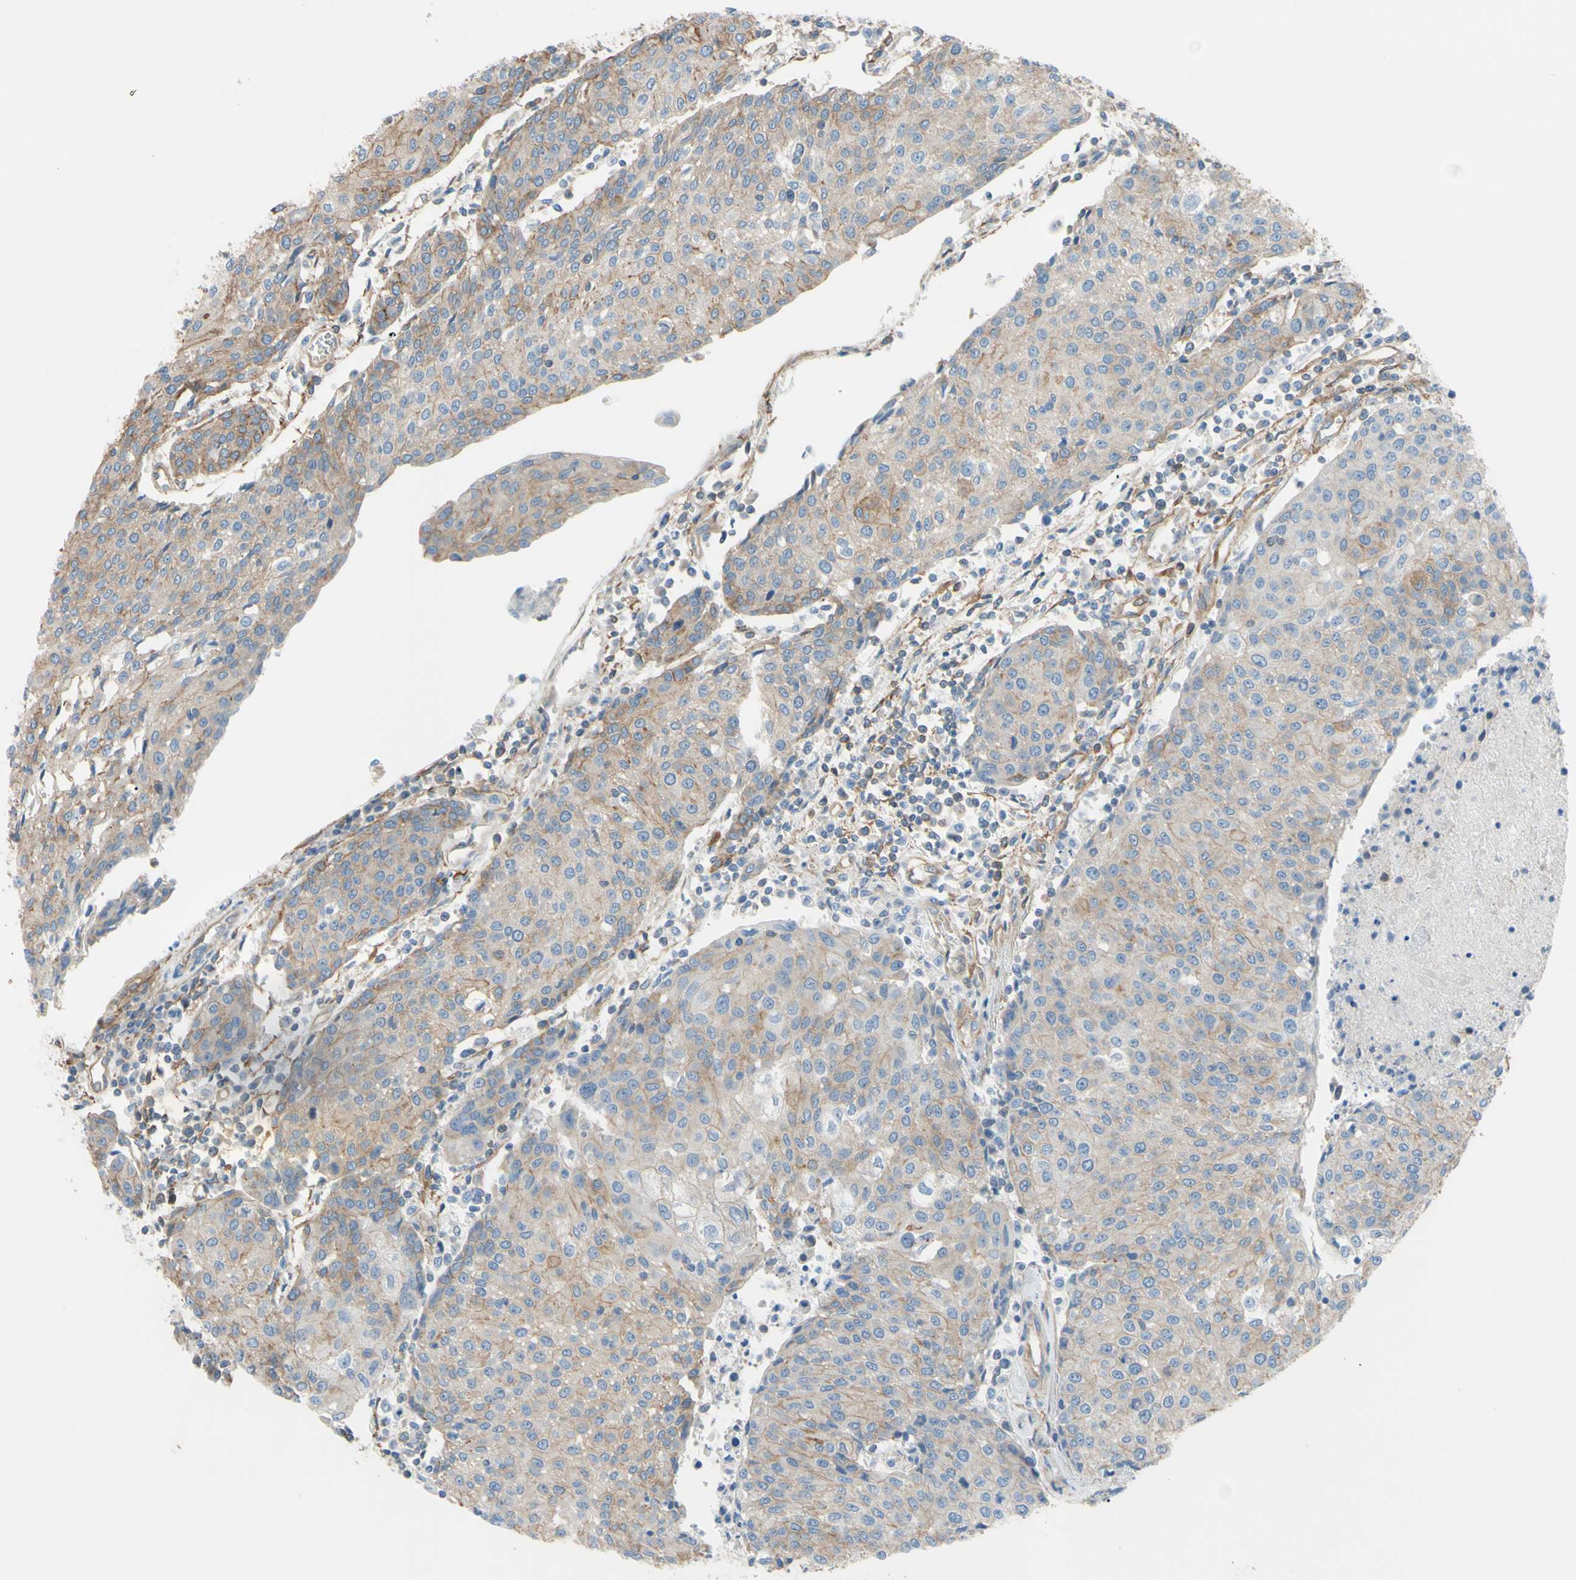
{"staining": {"intensity": "weak", "quantity": "<25%", "location": "cytoplasmic/membranous"}, "tissue": "urothelial cancer", "cell_type": "Tumor cells", "image_type": "cancer", "snomed": [{"axis": "morphology", "description": "Urothelial carcinoma, High grade"}, {"axis": "topography", "description": "Urinary bladder"}], "caption": "Immunohistochemistry (IHC) micrograph of neoplastic tissue: human urothelial cancer stained with DAB (3,3'-diaminobenzidine) displays no significant protein positivity in tumor cells.", "gene": "ADD1", "patient": {"sex": "female", "age": 85}}